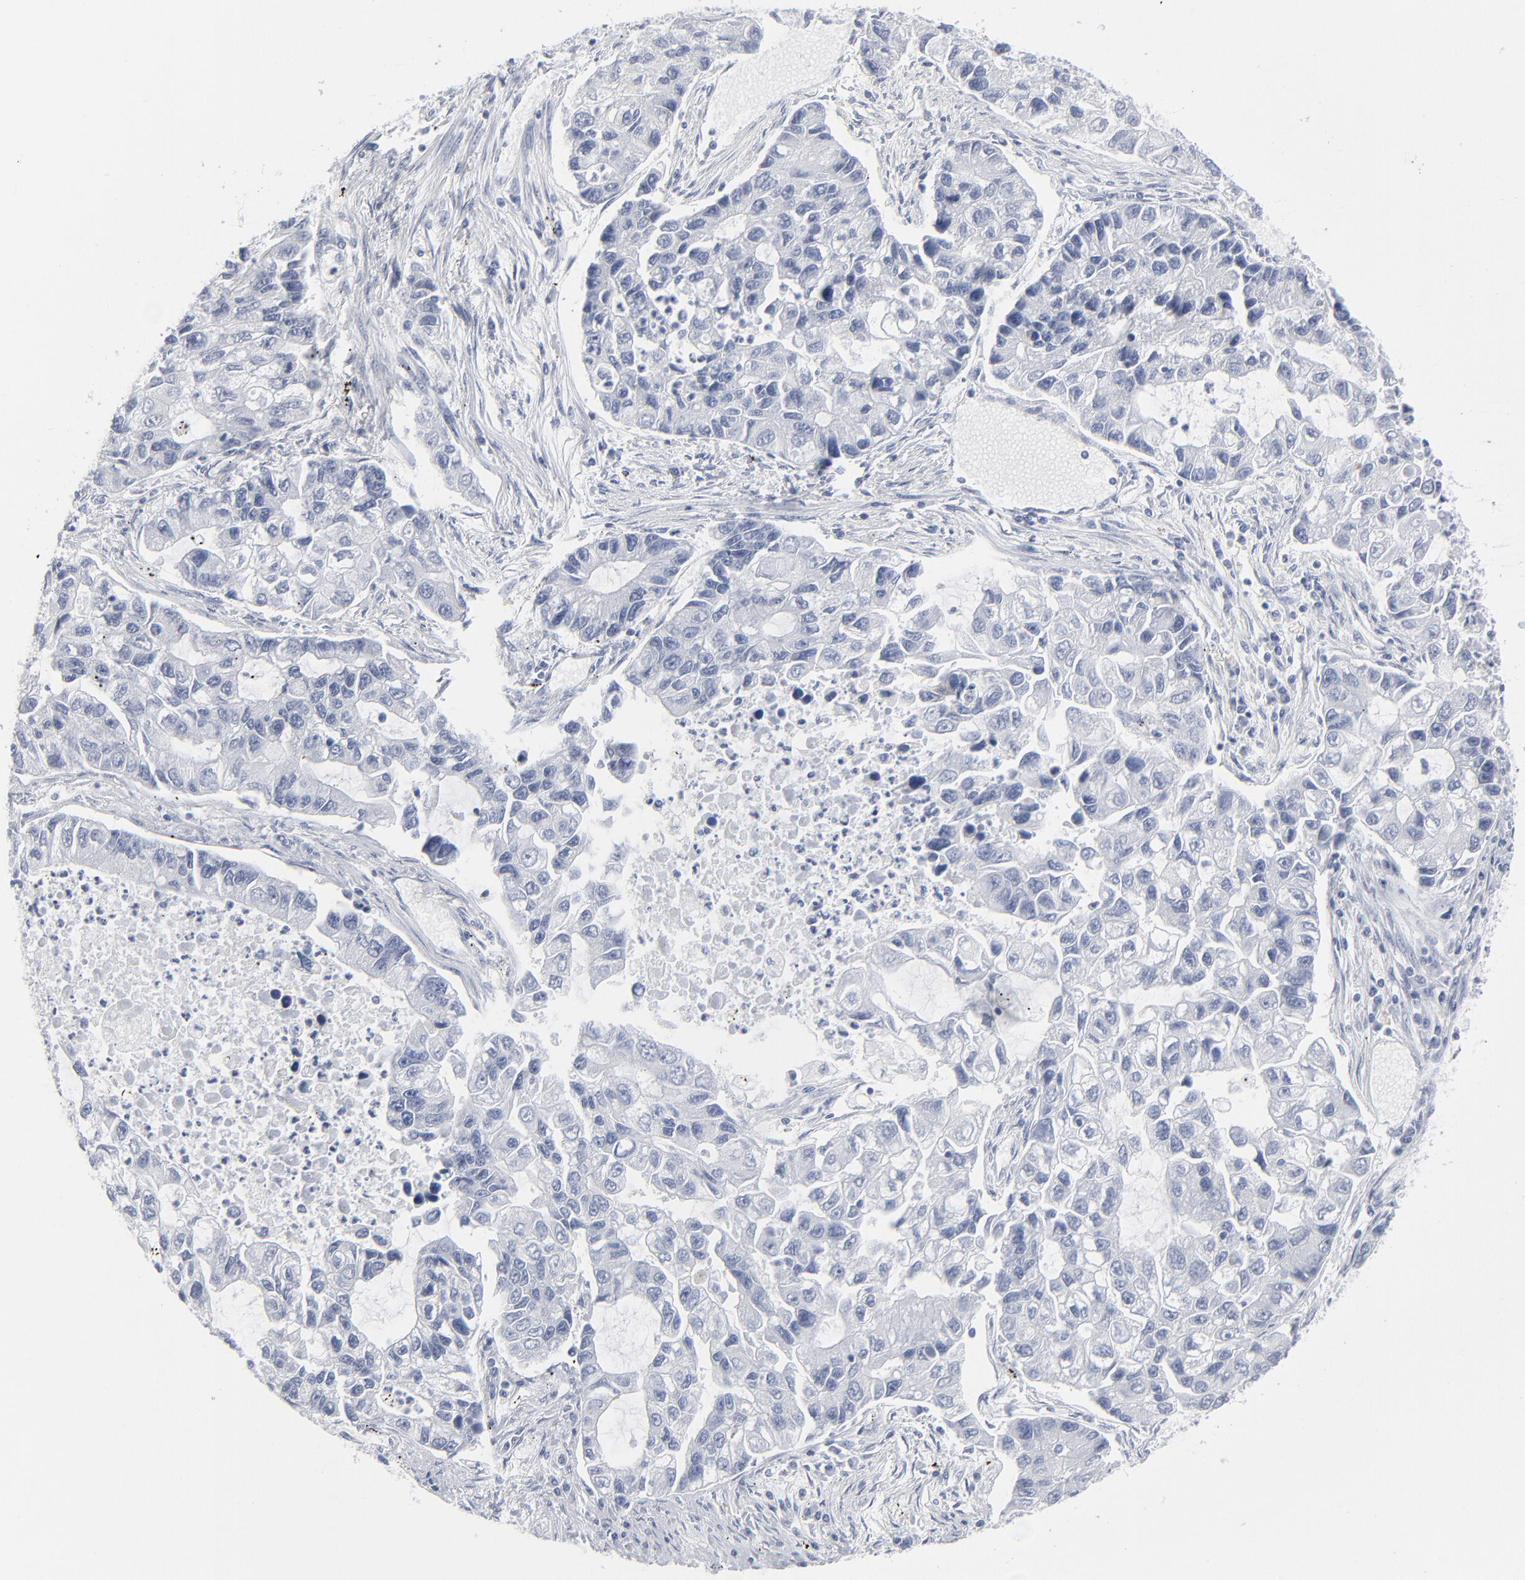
{"staining": {"intensity": "negative", "quantity": "none", "location": "none"}, "tissue": "lung cancer", "cell_type": "Tumor cells", "image_type": "cancer", "snomed": [{"axis": "morphology", "description": "Adenocarcinoma, NOS"}, {"axis": "topography", "description": "Lung"}], "caption": "There is no significant positivity in tumor cells of lung cancer.", "gene": "PAGE1", "patient": {"sex": "female", "age": 51}}